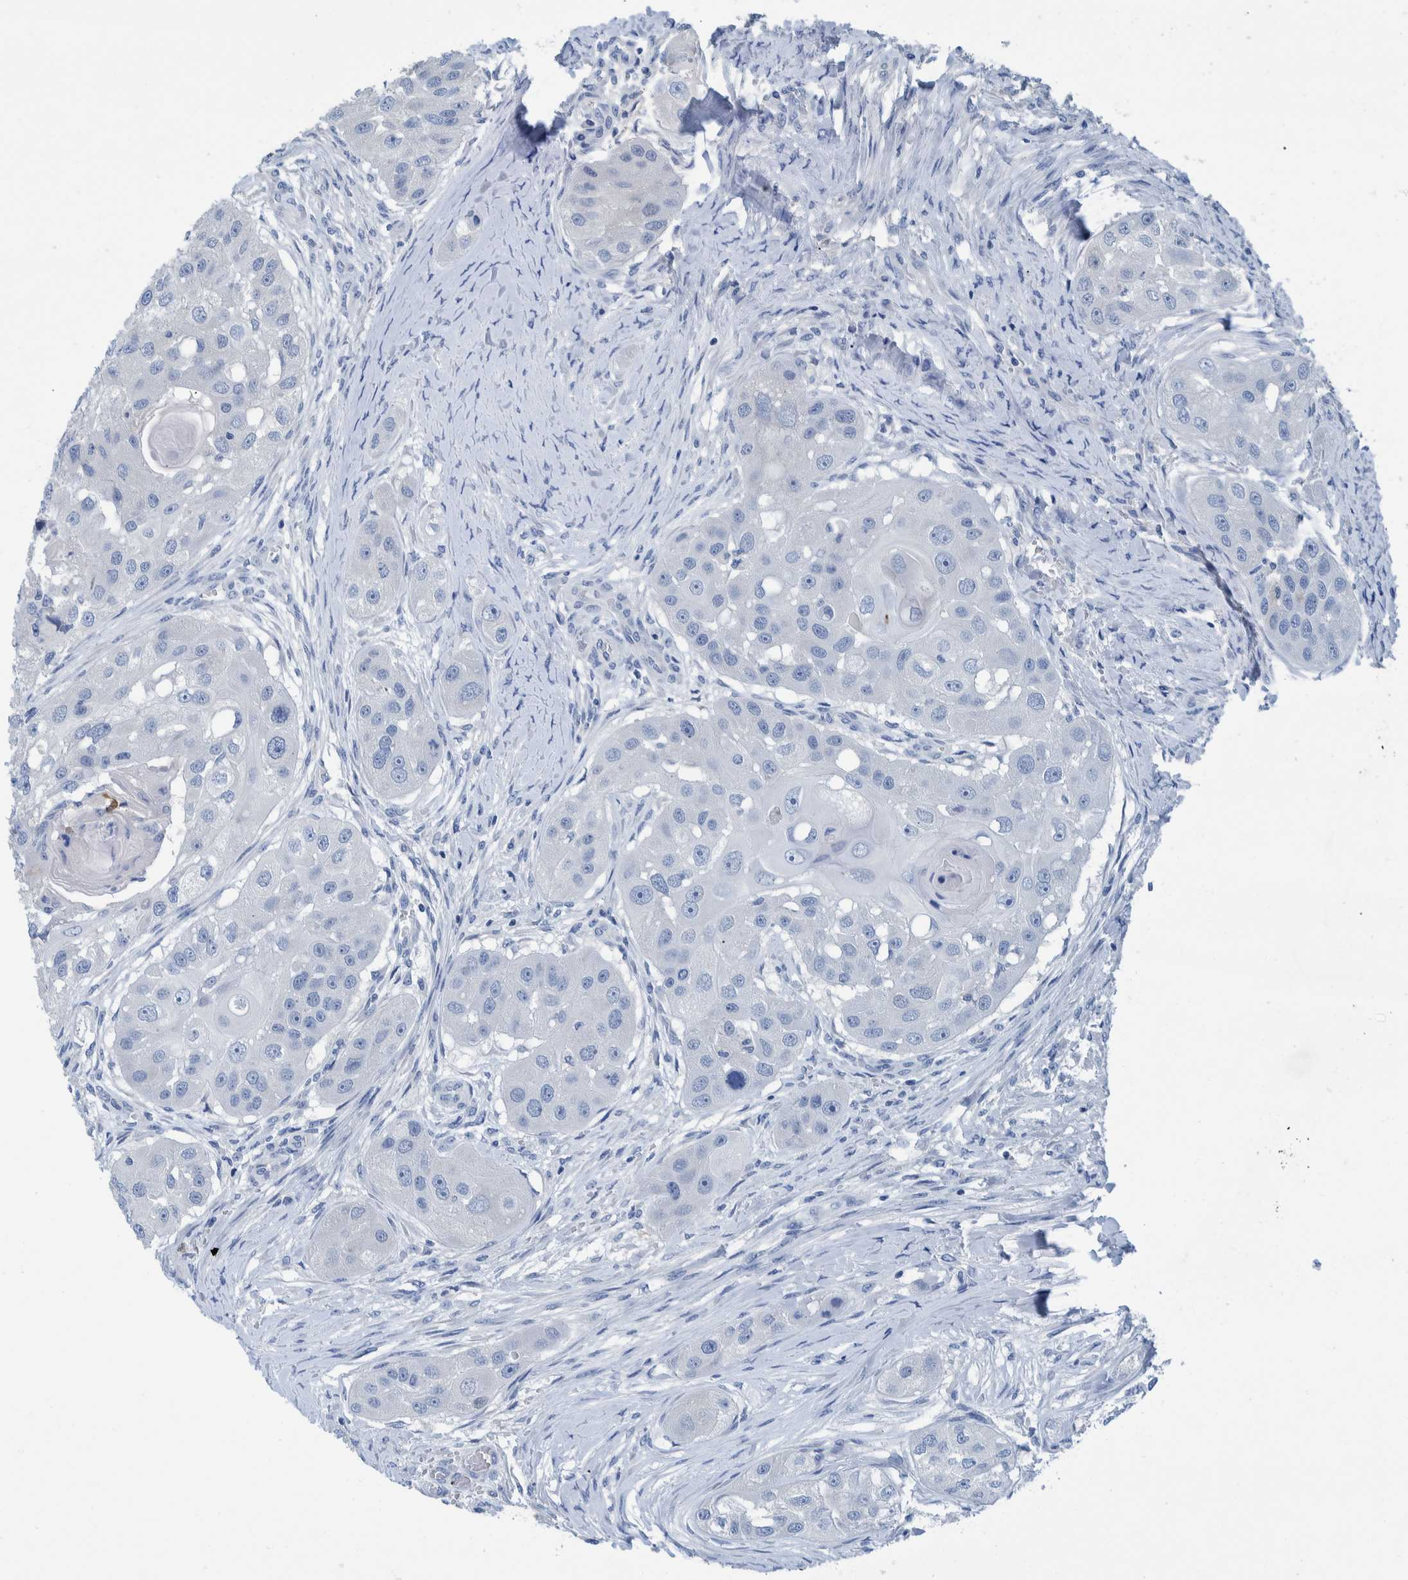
{"staining": {"intensity": "negative", "quantity": "none", "location": "none"}, "tissue": "head and neck cancer", "cell_type": "Tumor cells", "image_type": "cancer", "snomed": [{"axis": "morphology", "description": "Normal tissue, NOS"}, {"axis": "morphology", "description": "Squamous cell carcinoma, NOS"}, {"axis": "topography", "description": "Skeletal muscle"}, {"axis": "topography", "description": "Head-Neck"}], "caption": "Tumor cells are negative for protein expression in human squamous cell carcinoma (head and neck).", "gene": "IDO1", "patient": {"sex": "male", "age": 51}}